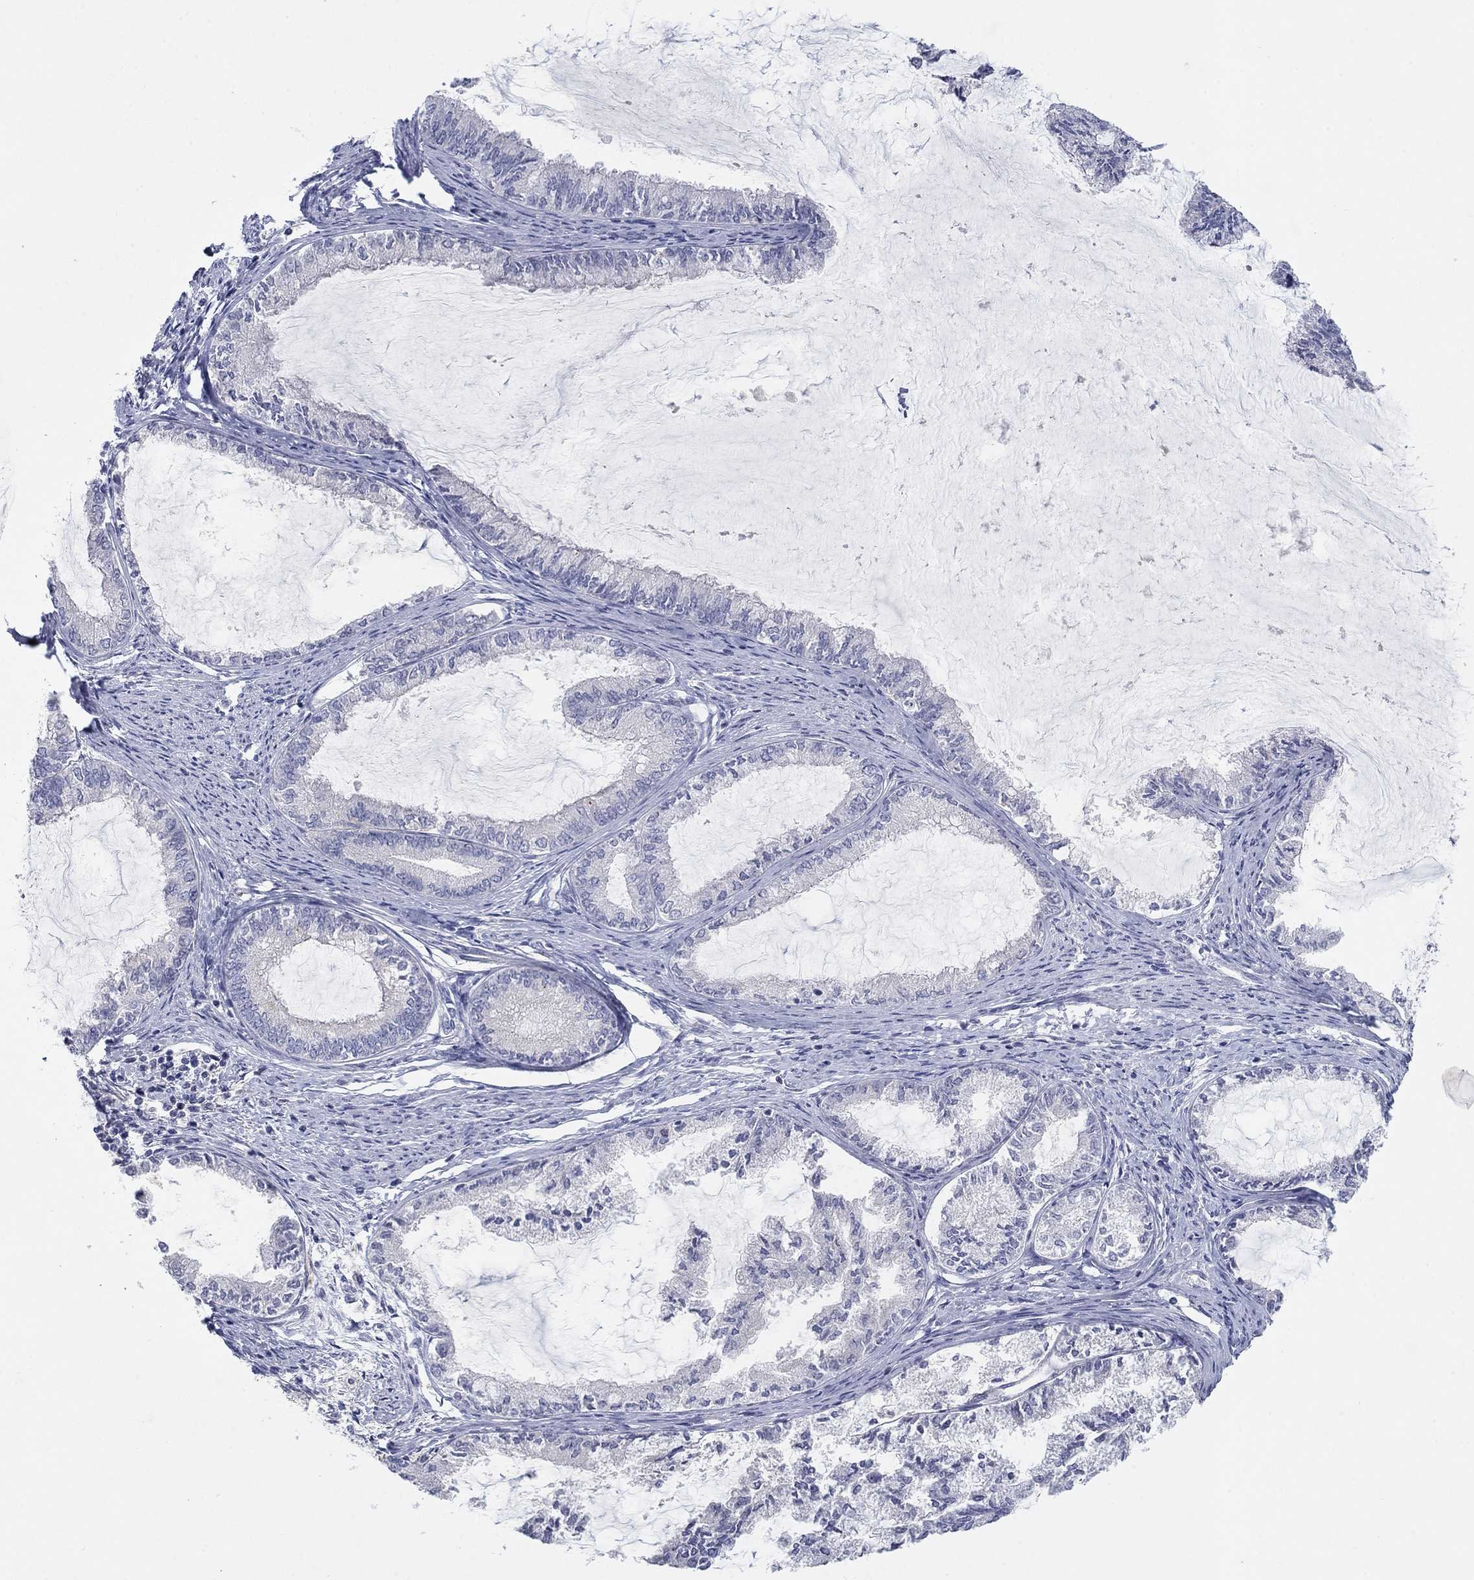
{"staining": {"intensity": "negative", "quantity": "none", "location": "none"}, "tissue": "endometrial cancer", "cell_type": "Tumor cells", "image_type": "cancer", "snomed": [{"axis": "morphology", "description": "Adenocarcinoma, NOS"}, {"axis": "topography", "description": "Endometrium"}], "caption": "Protein analysis of adenocarcinoma (endometrial) demonstrates no significant staining in tumor cells.", "gene": "AMN1", "patient": {"sex": "female", "age": 86}}